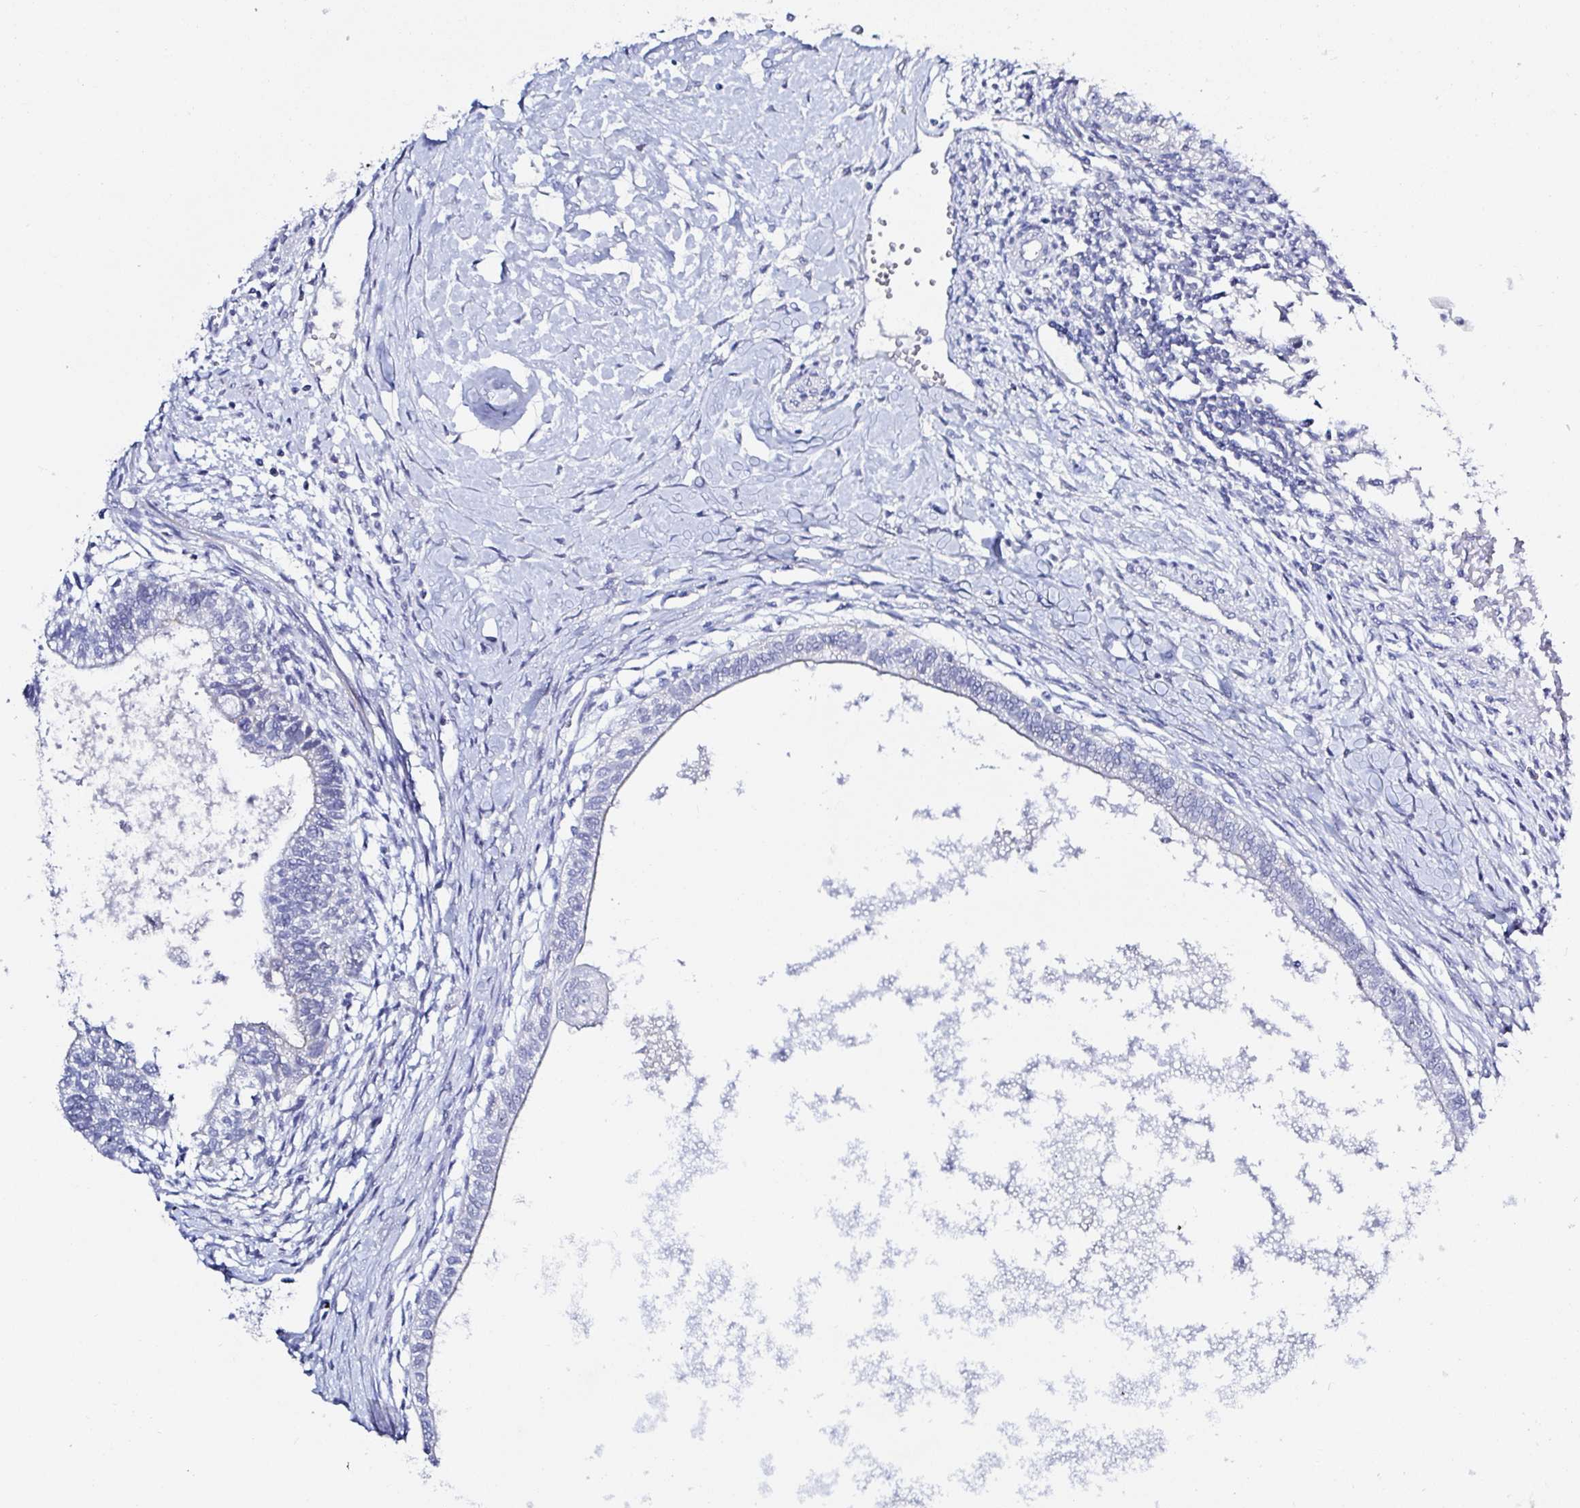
{"staining": {"intensity": "negative", "quantity": "none", "location": "none"}, "tissue": "testis cancer", "cell_type": "Tumor cells", "image_type": "cancer", "snomed": [{"axis": "morphology", "description": "Carcinoma, Embryonal, NOS"}, {"axis": "topography", "description": "Testis"}], "caption": "A micrograph of testis cancer stained for a protein shows no brown staining in tumor cells.", "gene": "OR10K1", "patient": {"sex": "male", "age": 37}}